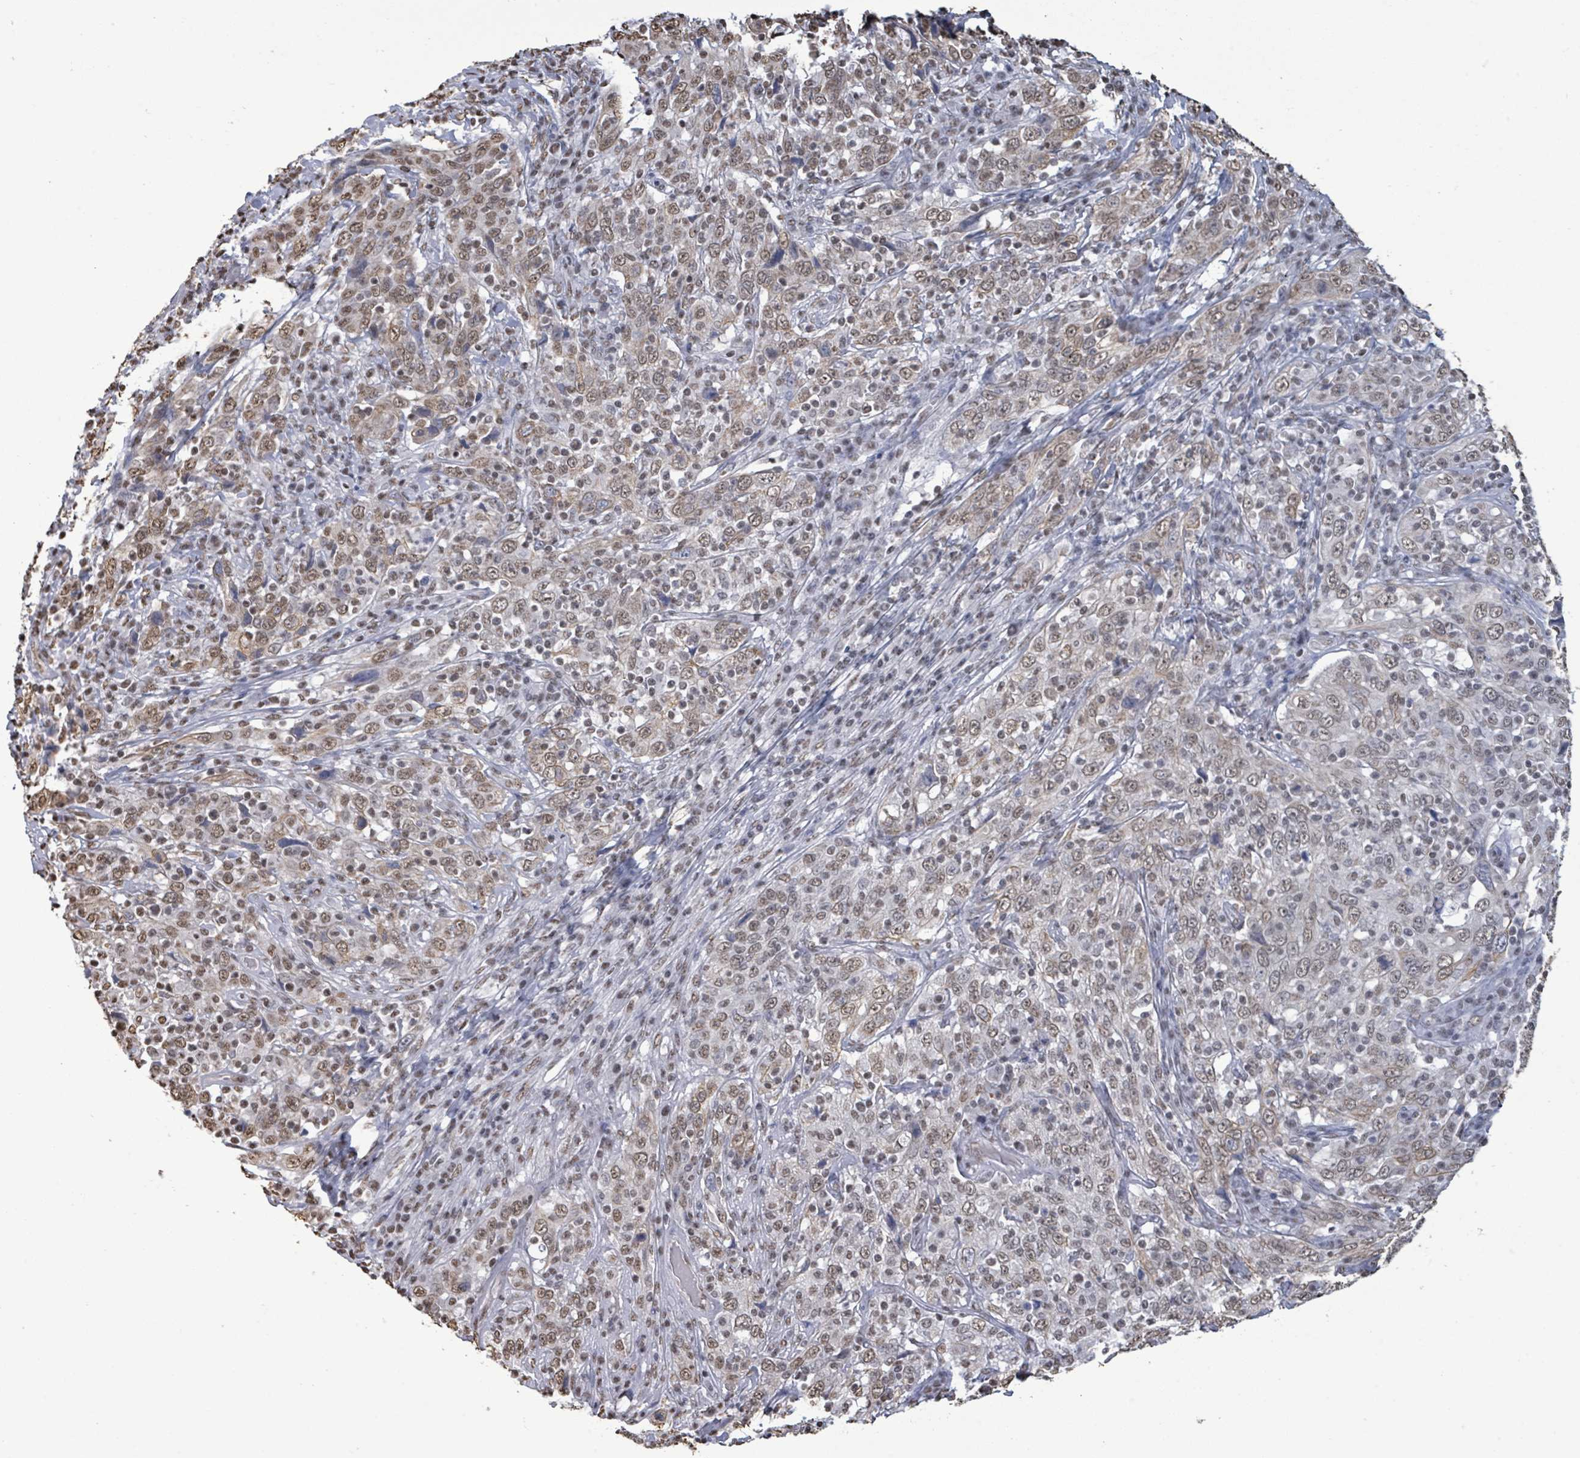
{"staining": {"intensity": "moderate", "quantity": ">75%", "location": "nuclear"}, "tissue": "cervical cancer", "cell_type": "Tumor cells", "image_type": "cancer", "snomed": [{"axis": "morphology", "description": "Squamous cell carcinoma, NOS"}, {"axis": "topography", "description": "Cervix"}], "caption": "A brown stain shows moderate nuclear expression of a protein in human cervical squamous cell carcinoma tumor cells. Using DAB (3,3'-diaminobenzidine) (brown) and hematoxylin (blue) stains, captured at high magnification using brightfield microscopy.", "gene": "SAMD14", "patient": {"sex": "female", "age": 46}}